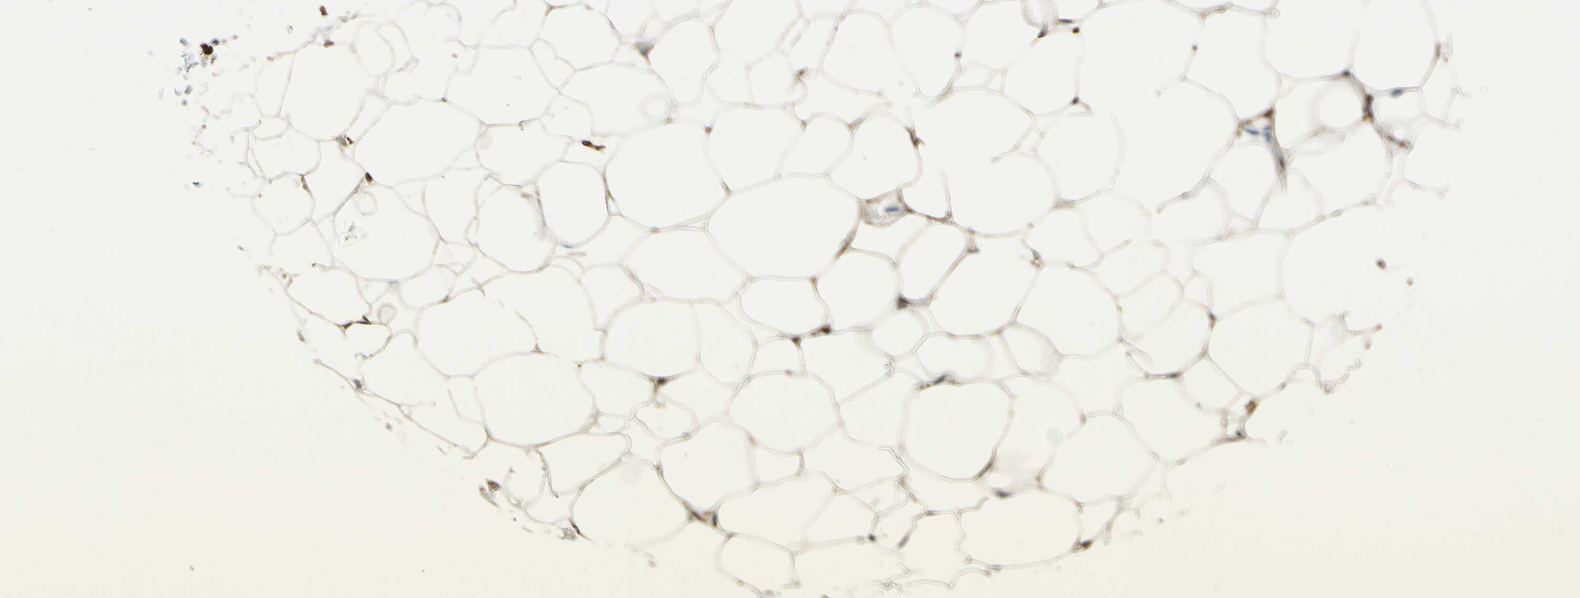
{"staining": {"intensity": "moderate", "quantity": ">75%", "location": "cytoplasmic/membranous"}, "tissue": "adipose tissue", "cell_type": "Adipocytes", "image_type": "normal", "snomed": [{"axis": "morphology", "description": "Normal tissue, NOS"}, {"axis": "topography", "description": "Breast"}, {"axis": "topography", "description": "Adipose tissue"}], "caption": "Adipocytes reveal moderate cytoplasmic/membranous positivity in approximately >75% of cells in normal adipose tissue. (brown staining indicates protein expression, while blue staining denotes nuclei).", "gene": "RPN2", "patient": {"sex": "female", "age": 25}}